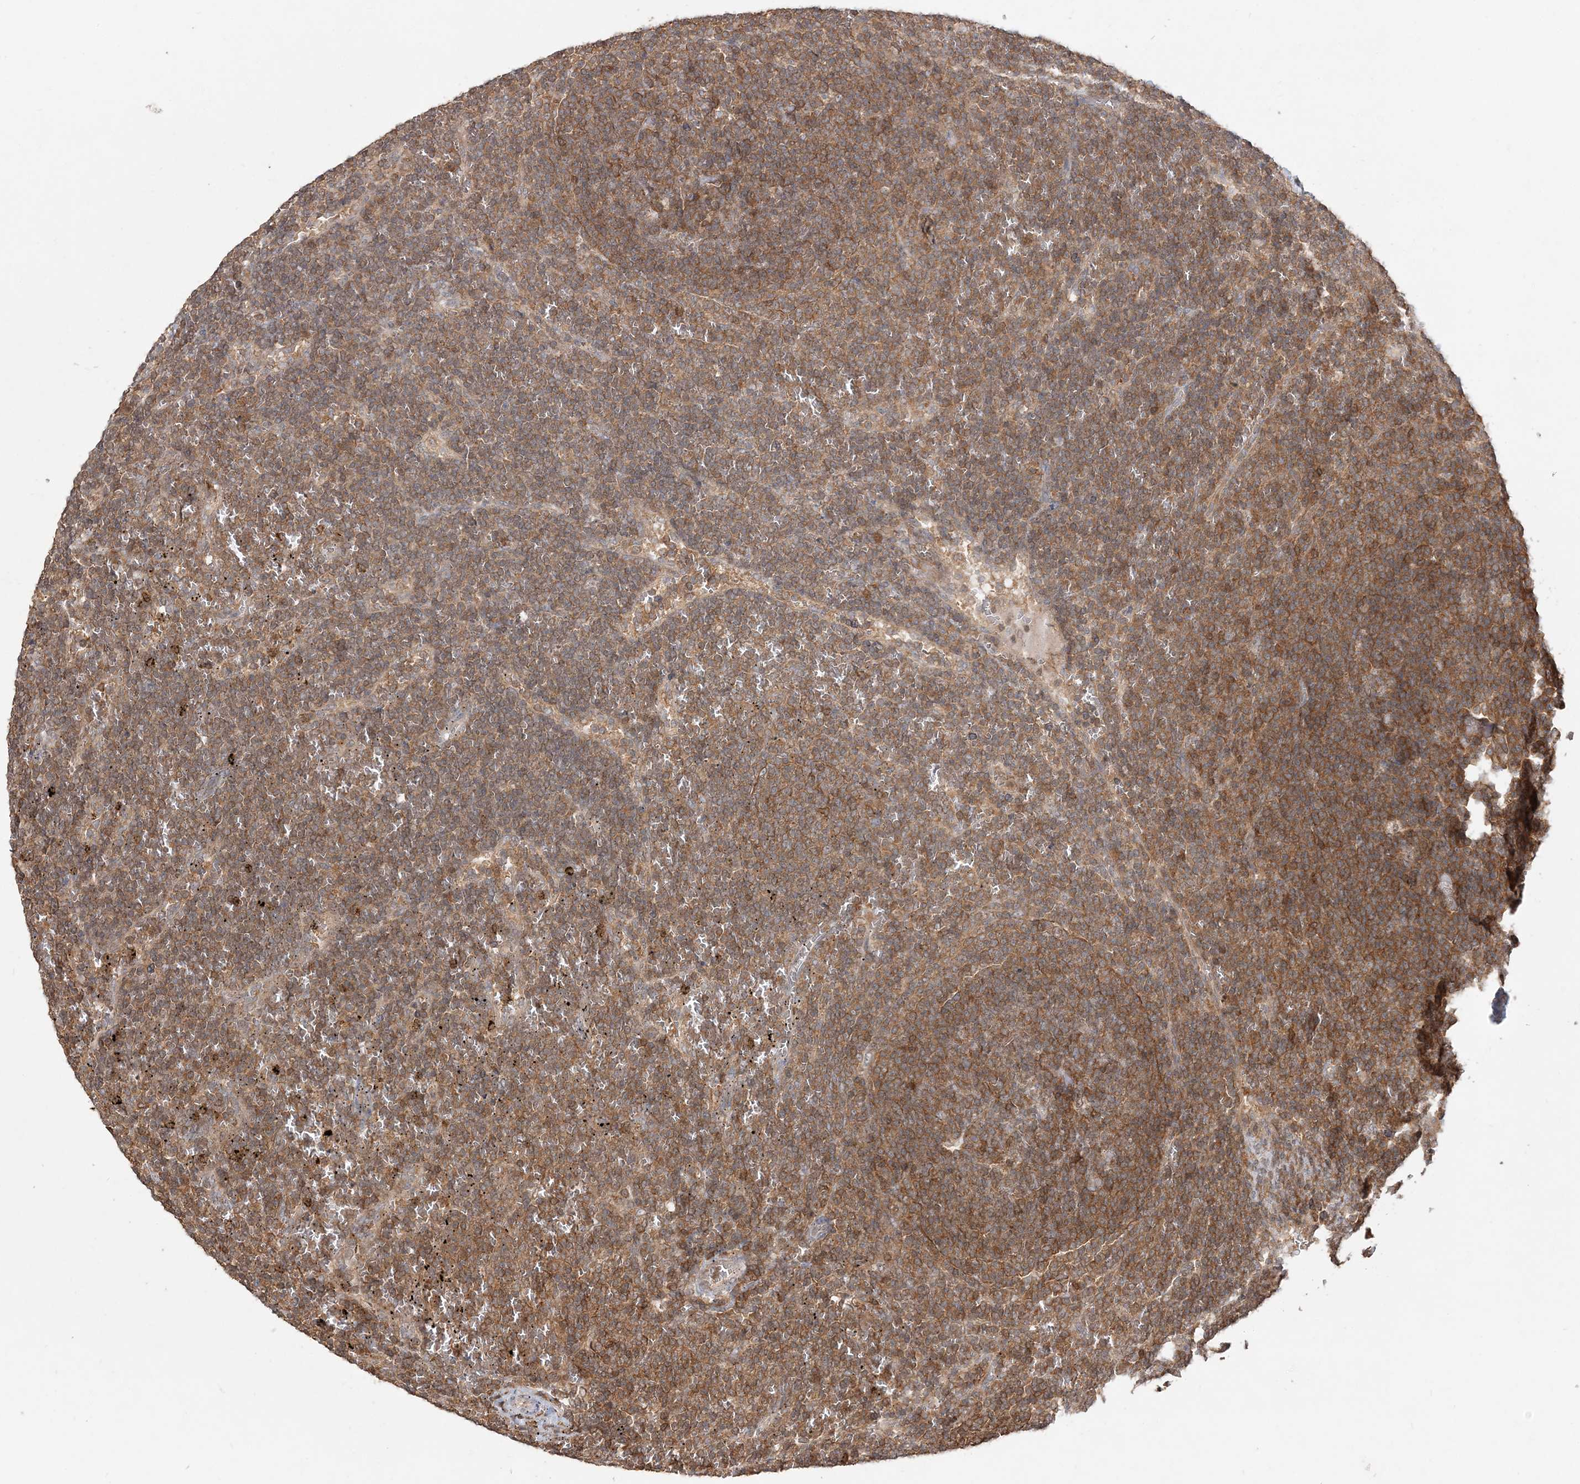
{"staining": {"intensity": "moderate", "quantity": ">75%", "location": "cytoplasmic/membranous"}, "tissue": "lymphoma", "cell_type": "Tumor cells", "image_type": "cancer", "snomed": [{"axis": "morphology", "description": "Malignant lymphoma, non-Hodgkin's type, Low grade"}, {"axis": "topography", "description": "Spleen"}], "caption": "Lymphoma stained for a protein (brown) displays moderate cytoplasmic/membranous positive positivity in approximately >75% of tumor cells.", "gene": "CAB39", "patient": {"sex": "female", "age": 50}}